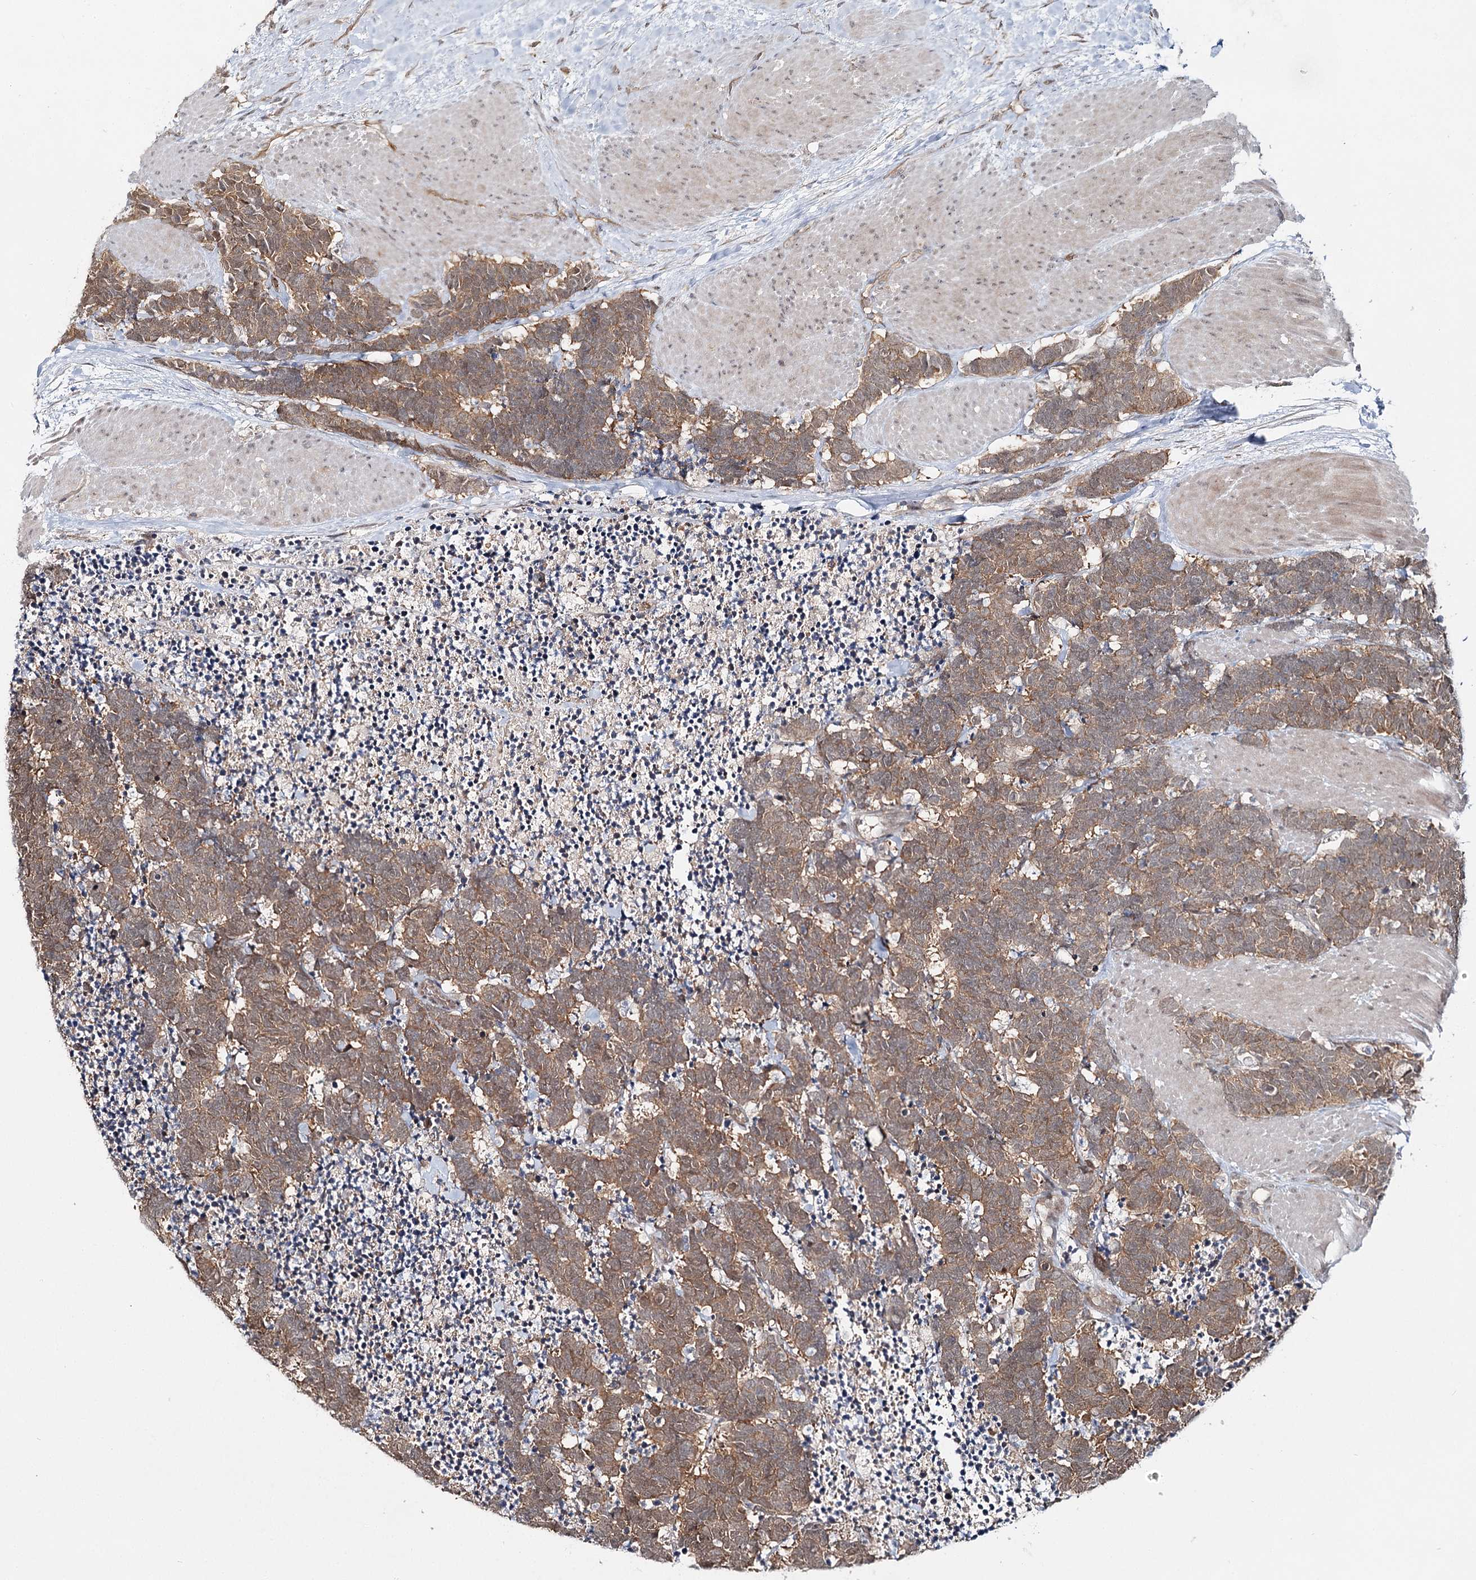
{"staining": {"intensity": "moderate", "quantity": ">75%", "location": "cytoplasmic/membranous"}, "tissue": "carcinoid", "cell_type": "Tumor cells", "image_type": "cancer", "snomed": [{"axis": "morphology", "description": "Carcinoma, NOS"}, {"axis": "morphology", "description": "Carcinoid, malignant, NOS"}, {"axis": "topography", "description": "Urinary bladder"}], "caption": "Immunohistochemical staining of carcinoma displays medium levels of moderate cytoplasmic/membranous protein expression in approximately >75% of tumor cells. (Stains: DAB in brown, nuclei in blue, Microscopy: brightfield microscopy at high magnification).", "gene": "FAM120B", "patient": {"sex": "male", "age": 57}}